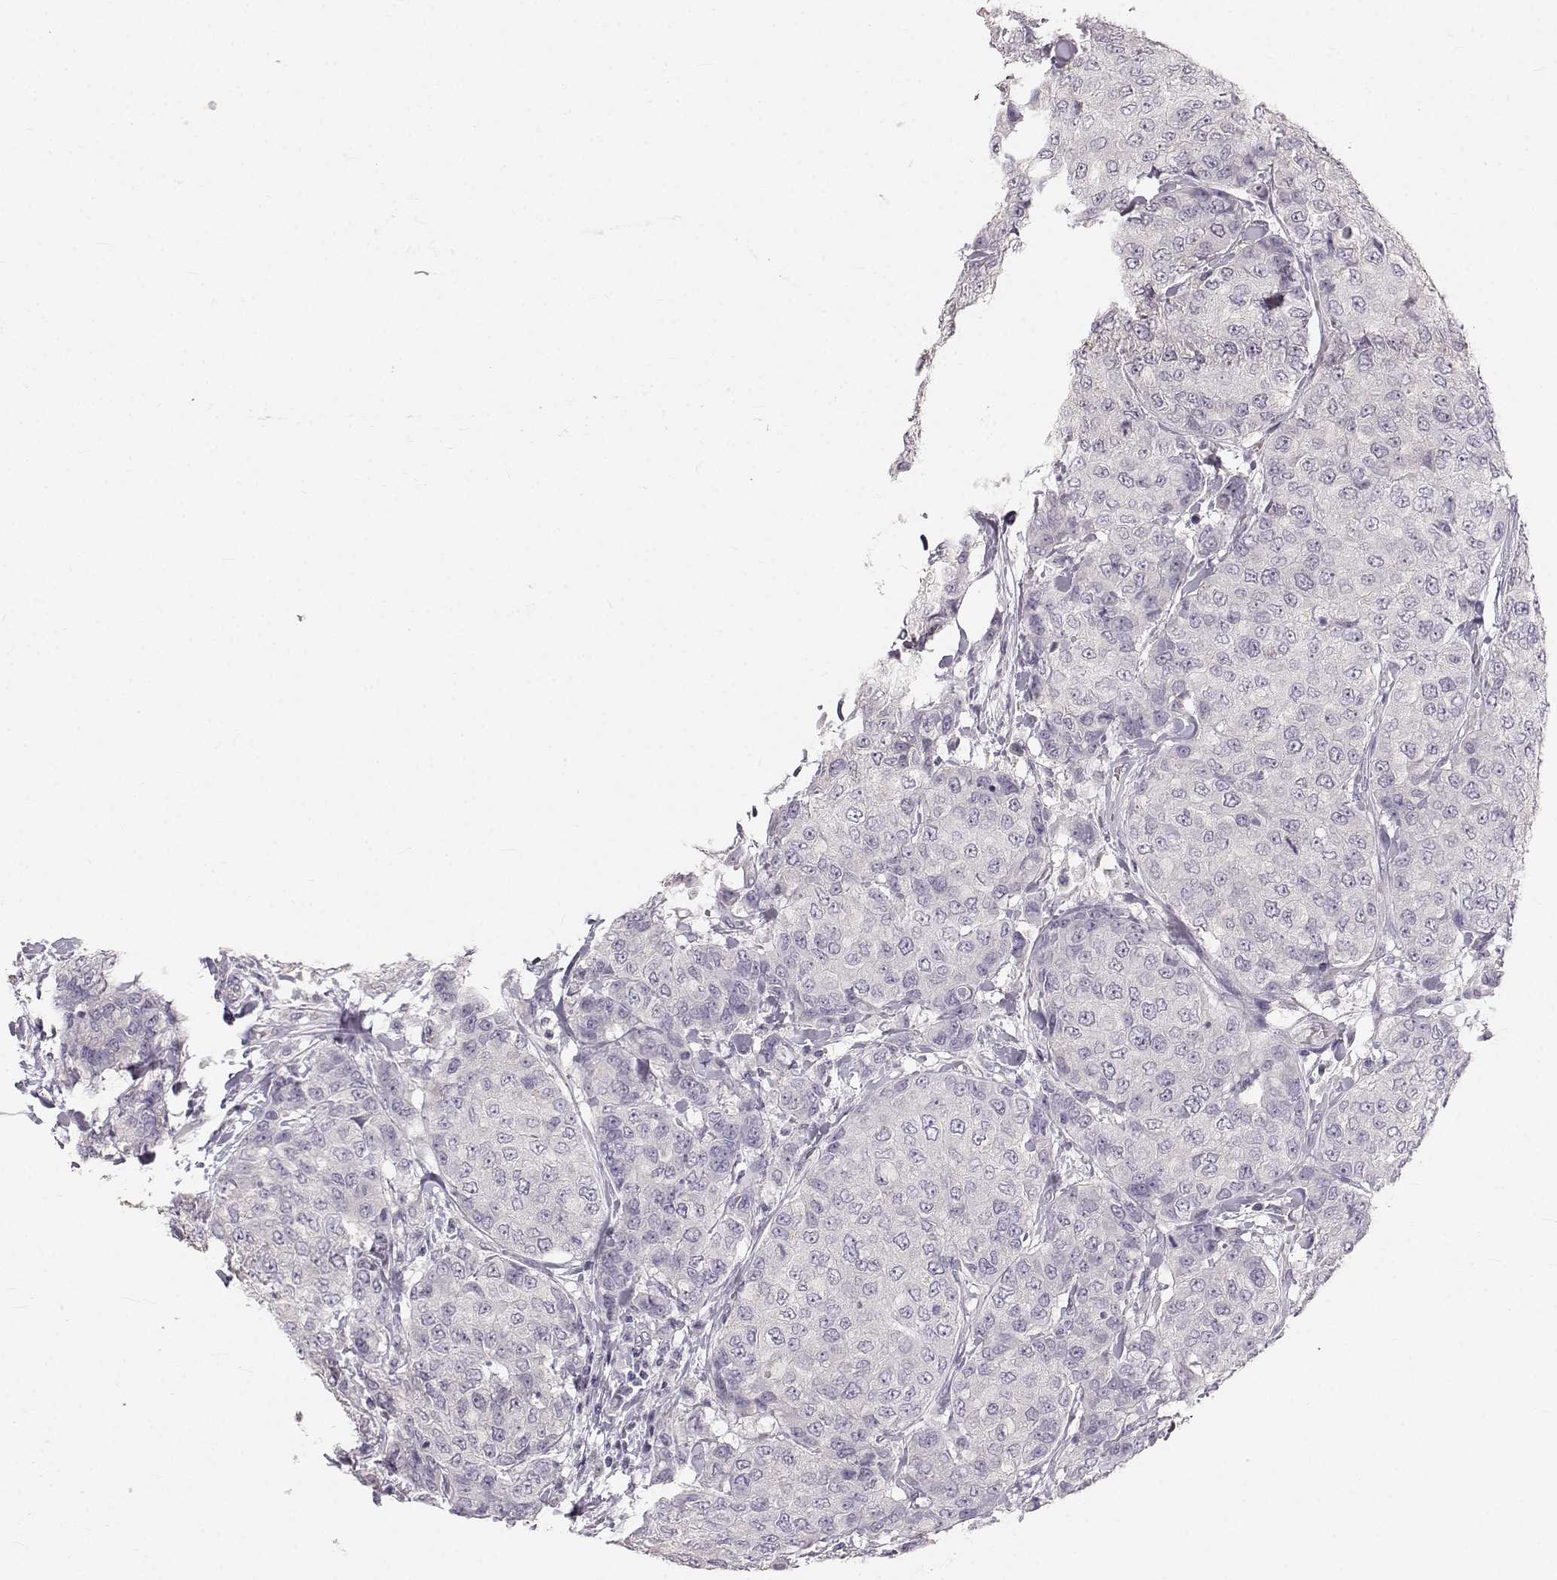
{"staining": {"intensity": "negative", "quantity": "none", "location": "none"}, "tissue": "breast cancer", "cell_type": "Tumor cells", "image_type": "cancer", "snomed": [{"axis": "morphology", "description": "Duct carcinoma"}, {"axis": "topography", "description": "Breast"}], "caption": "IHC histopathology image of human breast cancer (infiltrating ductal carcinoma) stained for a protein (brown), which reveals no staining in tumor cells. (Stains: DAB IHC with hematoxylin counter stain, Microscopy: brightfield microscopy at high magnification).", "gene": "OIP5", "patient": {"sex": "female", "age": 27}}